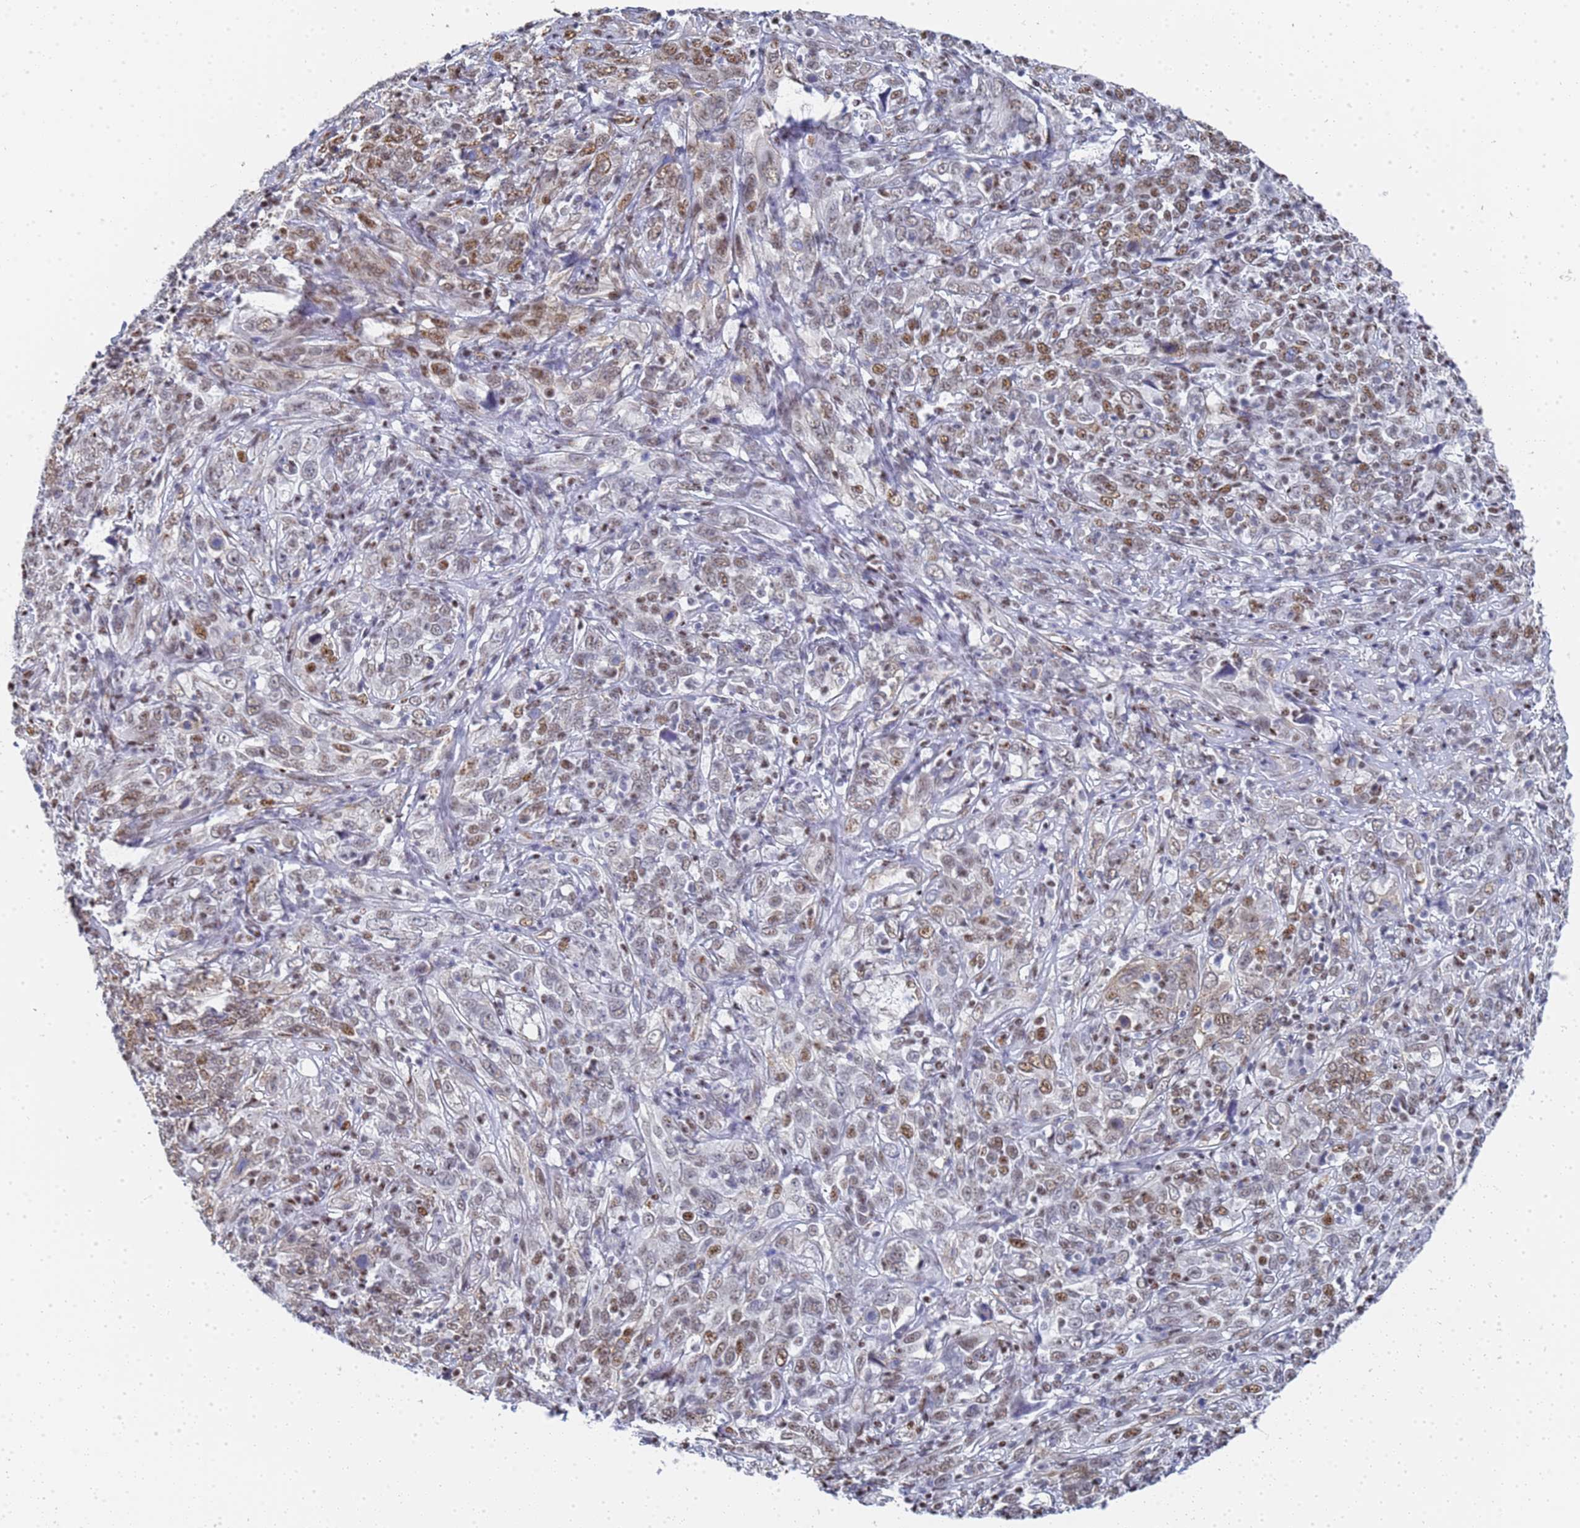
{"staining": {"intensity": "moderate", "quantity": "25%-75%", "location": "nuclear"}, "tissue": "cervical cancer", "cell_type": "Tumor cells", "image_type": "cancer", "snomed": [{"axis": "morphology", "description": "Squamous cell carcinoma, NOS"}, {"axis": "topography", "description": "Cervix"}], "caption": "Protein analysis of cervical squamous cell carcinoma tissue displays moderate nuclear staining in about 25%-75% of tumor cells. The protein of interest is shown in brown color, while the nuclei are stained blue.", "gene": "PRRT4", "patient": {"sex": "female", "age": 46}}